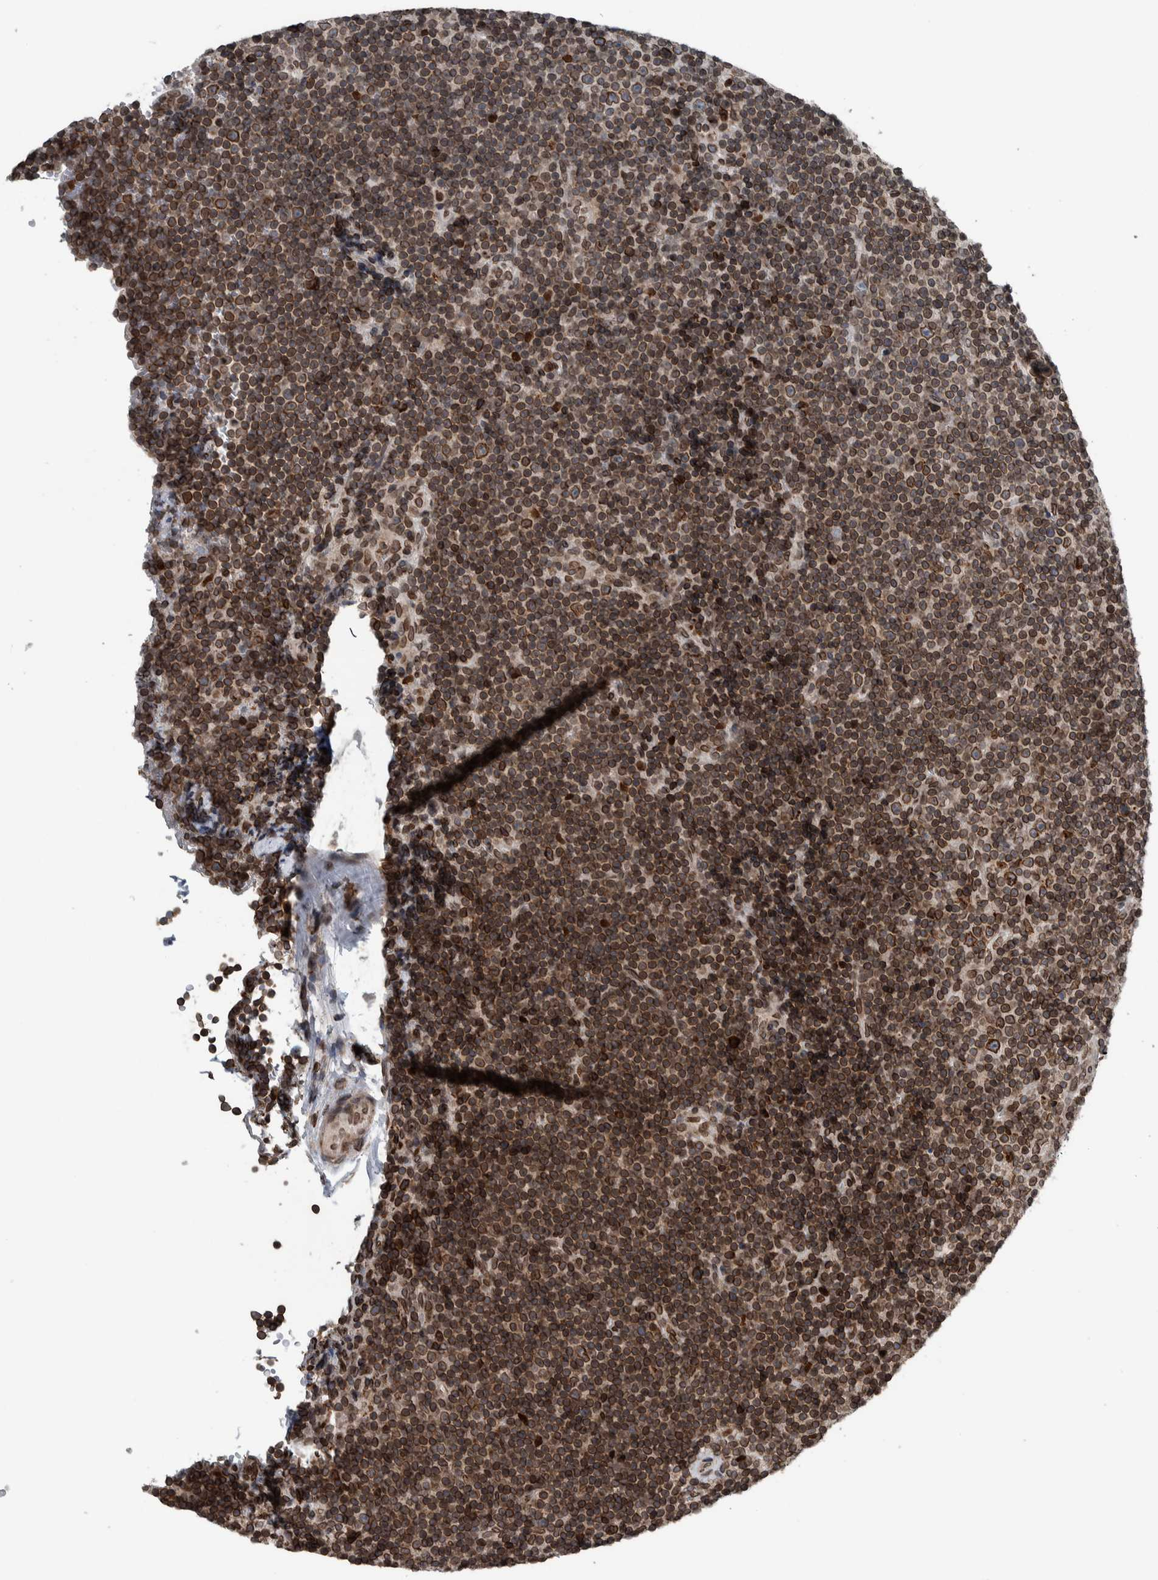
{"staining": {"intensity": "moderate", "quantity": ">75%", "location": "cytoplasmic/membranous,nuclear"}, "tissue": "lymphoma", "cell_type": "Tumor cells", "image_type": "cancer", "snomed": [{"axis": "morphology", "description": "Malignant lymphoma, non-Hodgkin's type, Low grade"}, {"axis": "topography", "description": "Lymph node"}], "caption": "Human lymphoma stained with a protein marker displays moderate staining in tumor cells.", "gene": "FAM135B", "patient": {"sex": "female", "age": 67}}